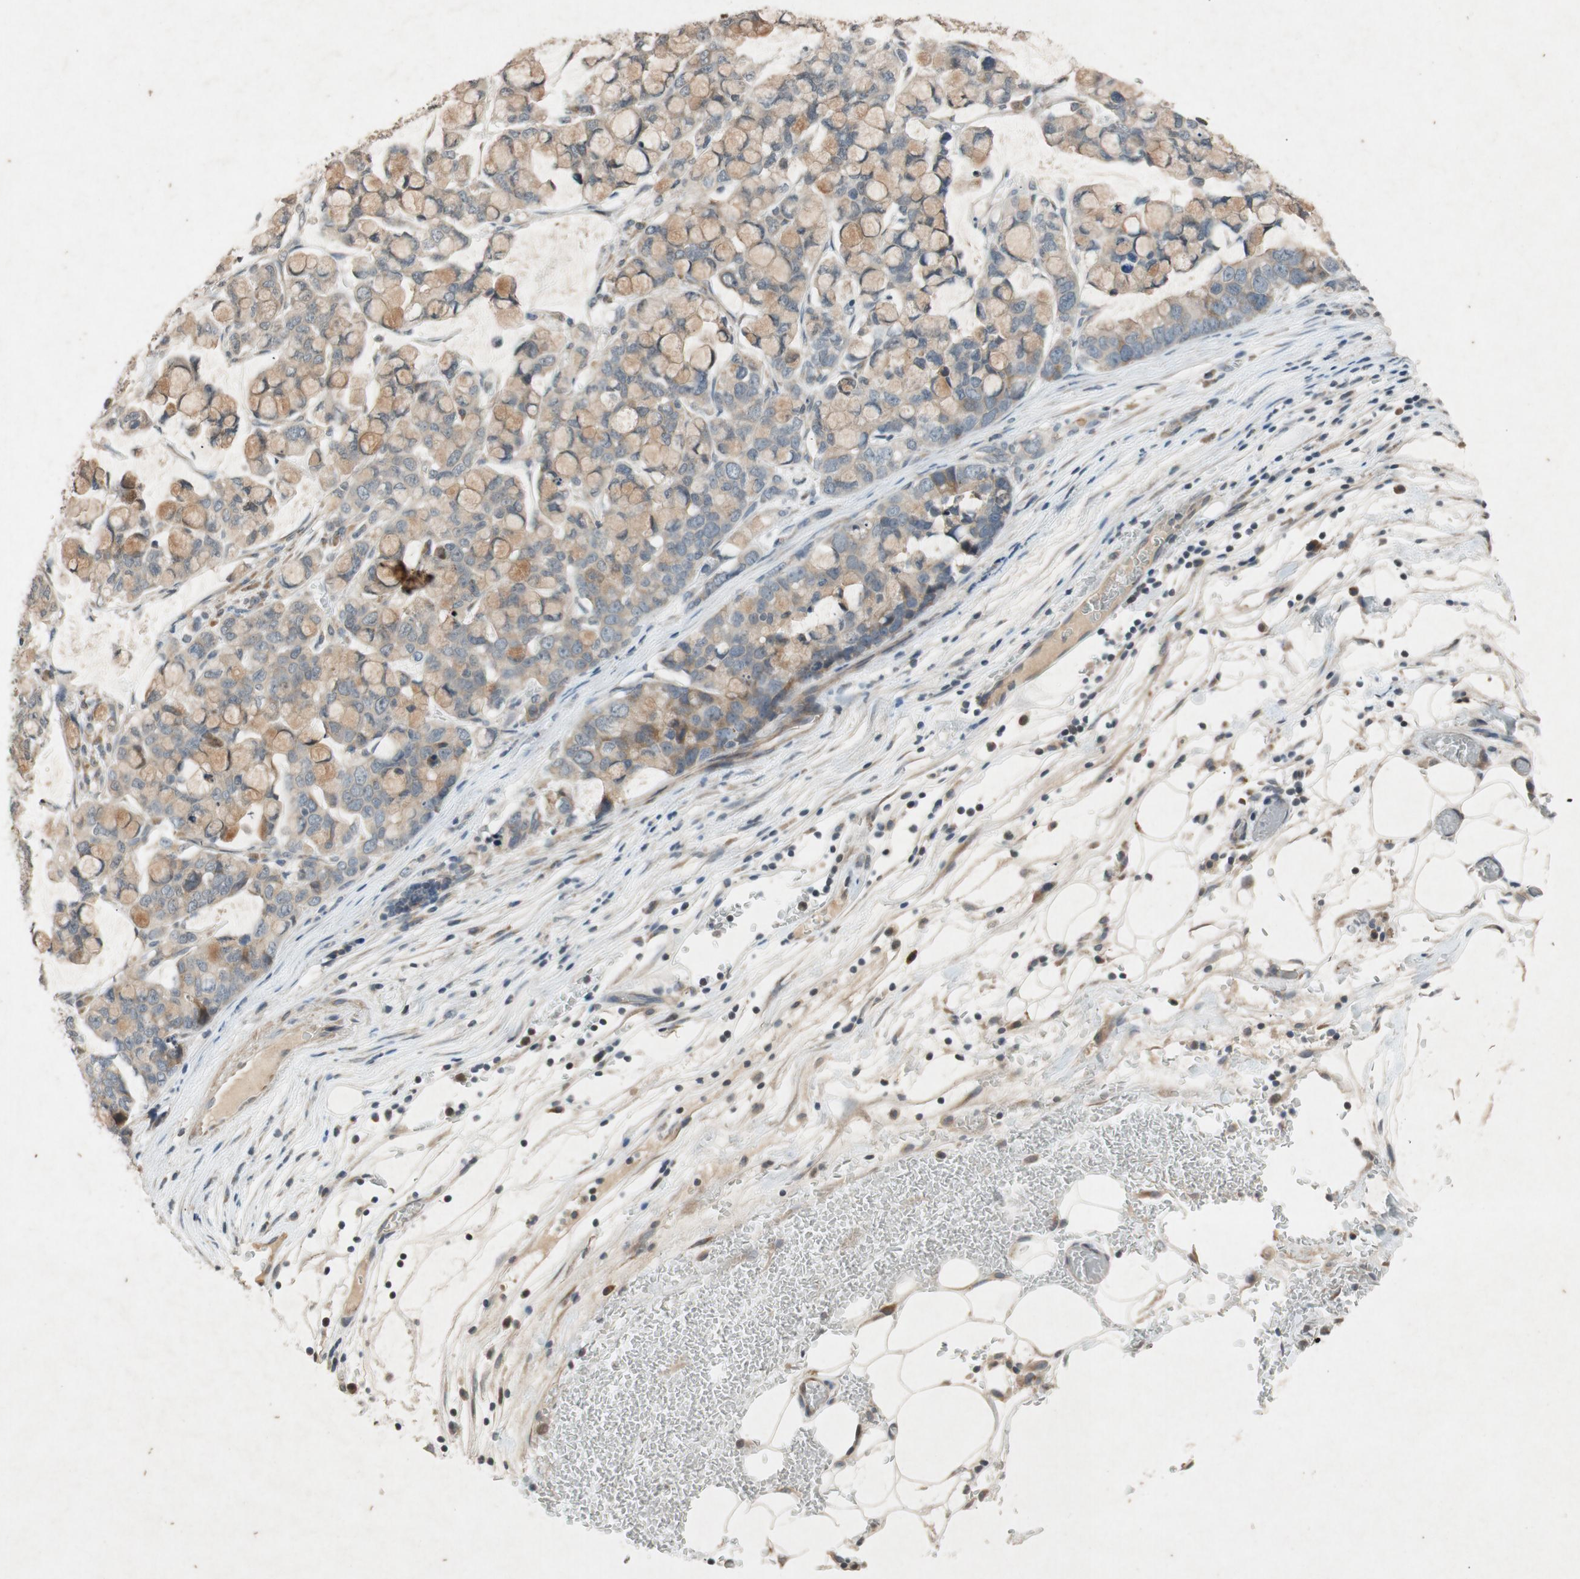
{"staining": {"intensity": "moderate", "quantity": ">75%", "location": "cytoplasmic/membranous"}, "tissue": "stomach cancer", "cell_type": "Tumor cells", "image_type": "cancer", "snomed": [{"axis": "morphology", "description": "Adenocarcinoma, NOS"}, {"axis": "topography", "description": "Stomach, lower"}], "caption": "Moderate cytoplasmic/membranous protein staining is identified in about >75% of tumor cells in stomach adenocarcinoma.", "gene": "ATP2C1", "patient": {"sex": "male", "age": 84}}